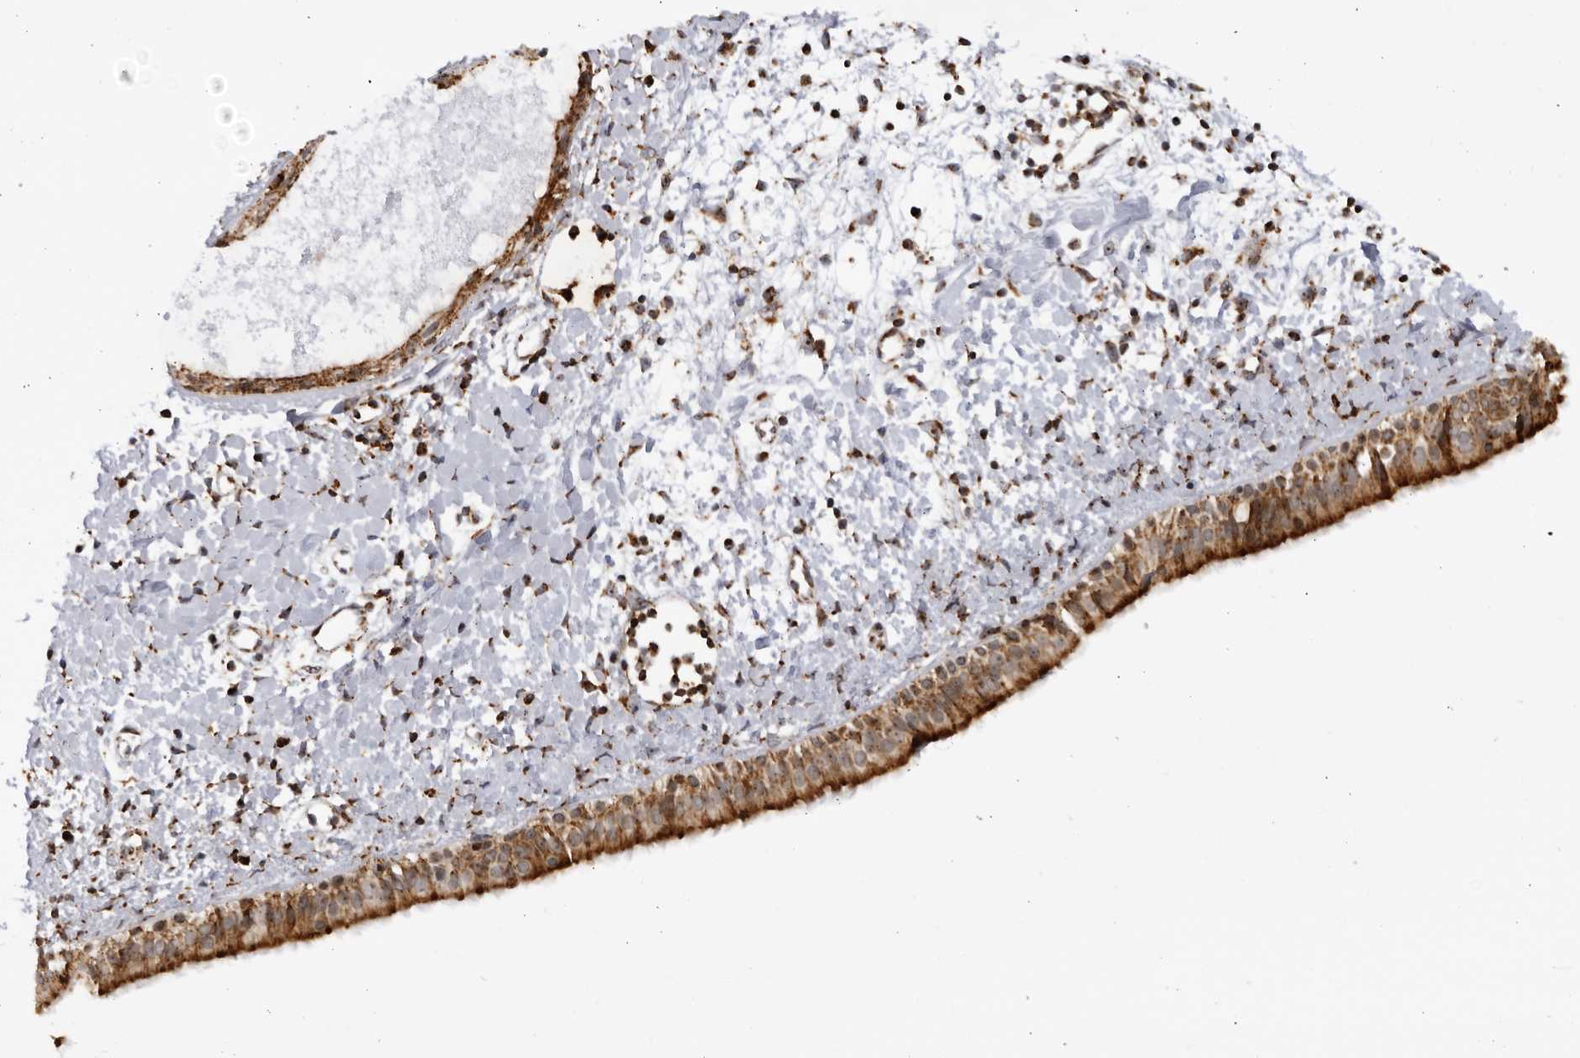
{"staining": {"intensity": "strong", "quantity": ">75%", "location": "cytoplasmic/membranous"}, "tissue": "nasopharynx", "cell_type": "Respiratory epithelial cells", "image_type": "normal", "snomed": [{"axis": "morphology", "description": "Normal tissue, NOS"}, {"axis": "topography", "description": "Nasopharynx"}], "caption": "Immunohistochemistry (IHC) histopathology image of normal human nasopharynx stained for a protein (brown), which shows high levels of strong cytoplasmic/membranous expression in about >75% of respiratory epithelial cells.", "gene": "RBM34", "patient": {"sex": "male", "age": 22}}